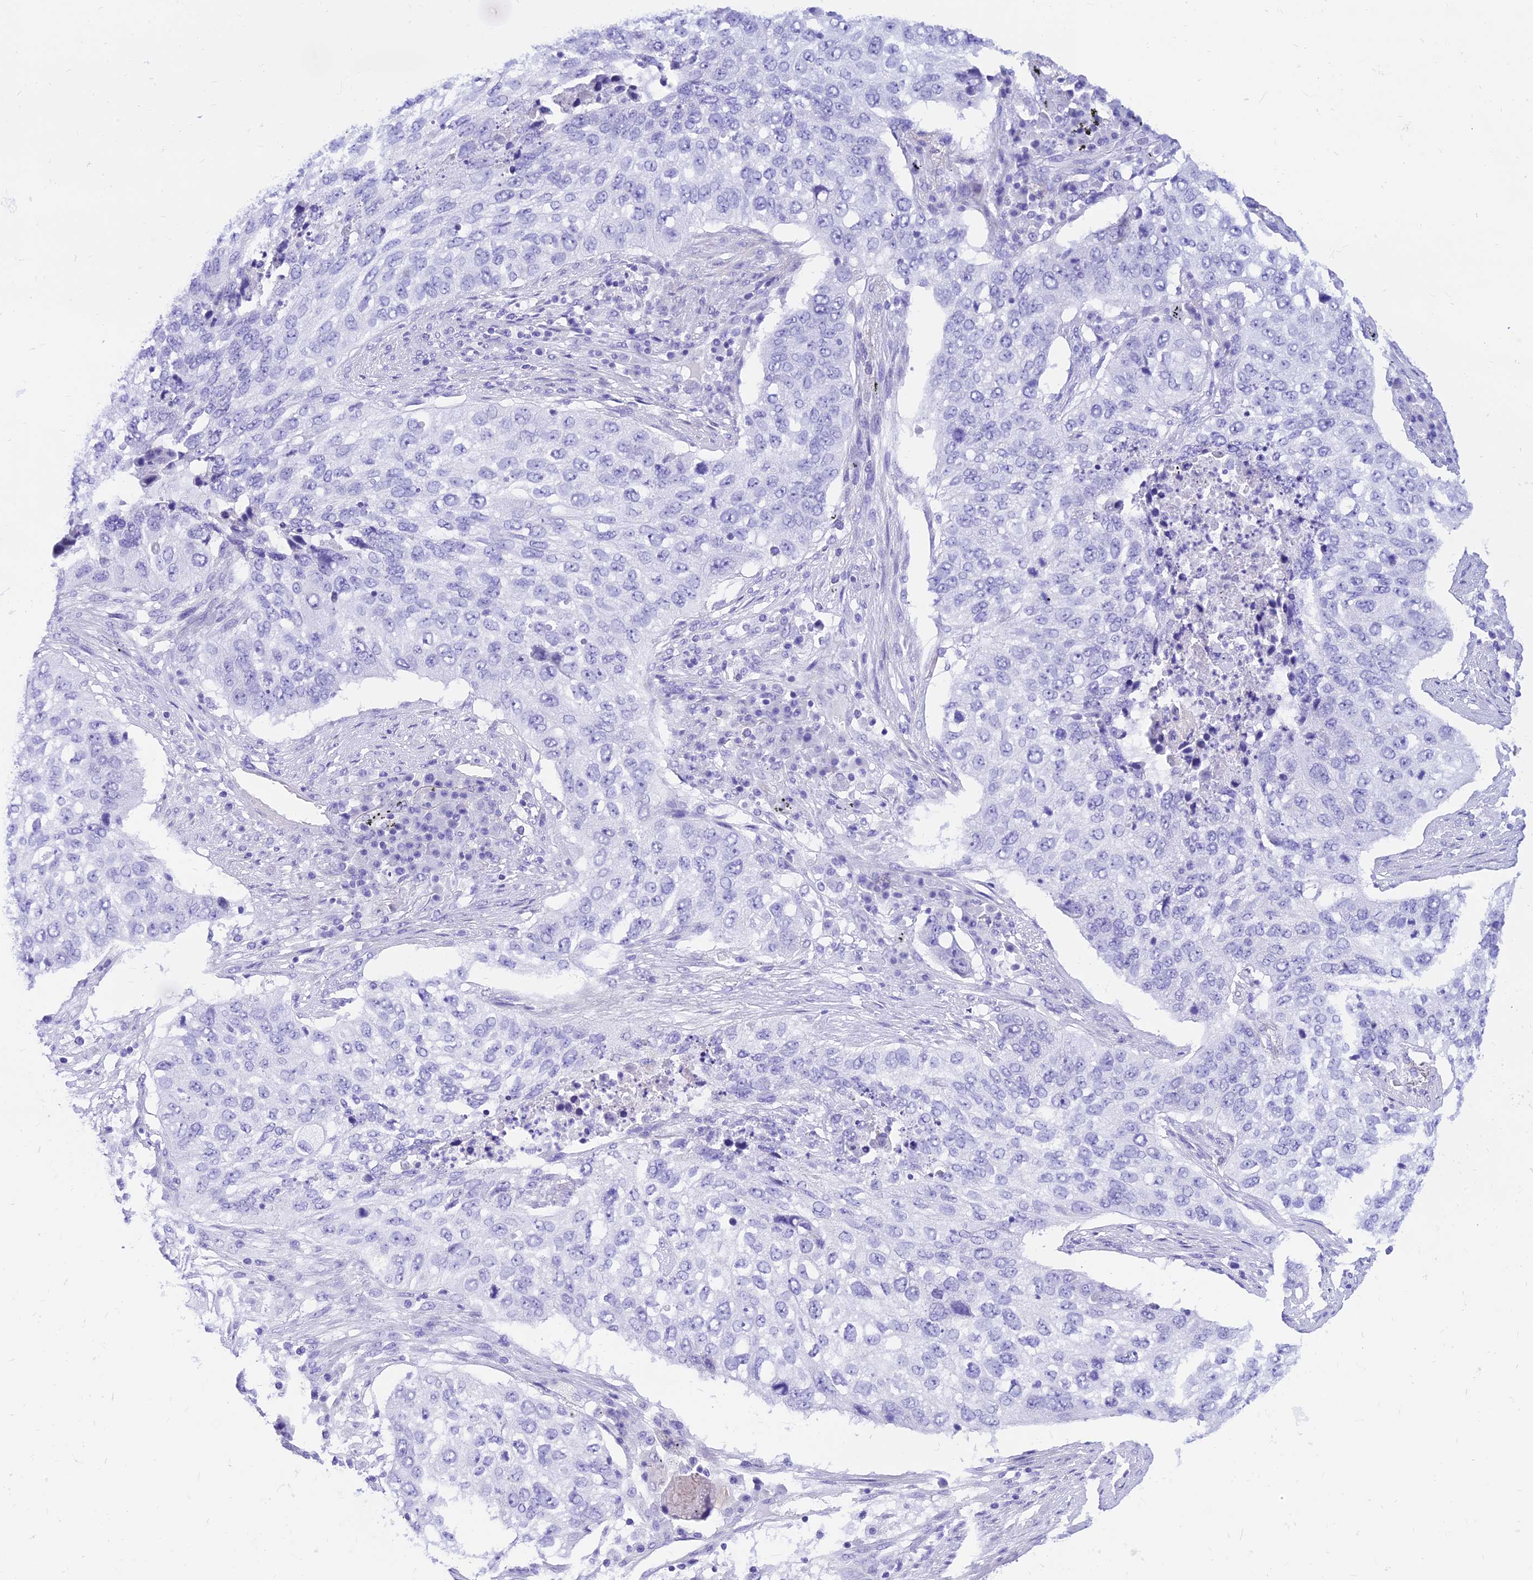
{"staining": {"intensity": "negative", "quantity": "none", "location": "none"}, "tissue": "lung cancer", "cell_type": "Tumor cells", "image_type": "cancer", "snomed": [{"axis": "morphology", "description": "Squamous cell carcinoma, NOS"}, {"axis": "topography", "description": "Lung"}], "caption": "Lung squamous cell carcinoma was stained to show a protein in brown. There is no significant expression in tumor cells.", "gene": "PRNP", "patient": {"sex": "female", "age": 63}}